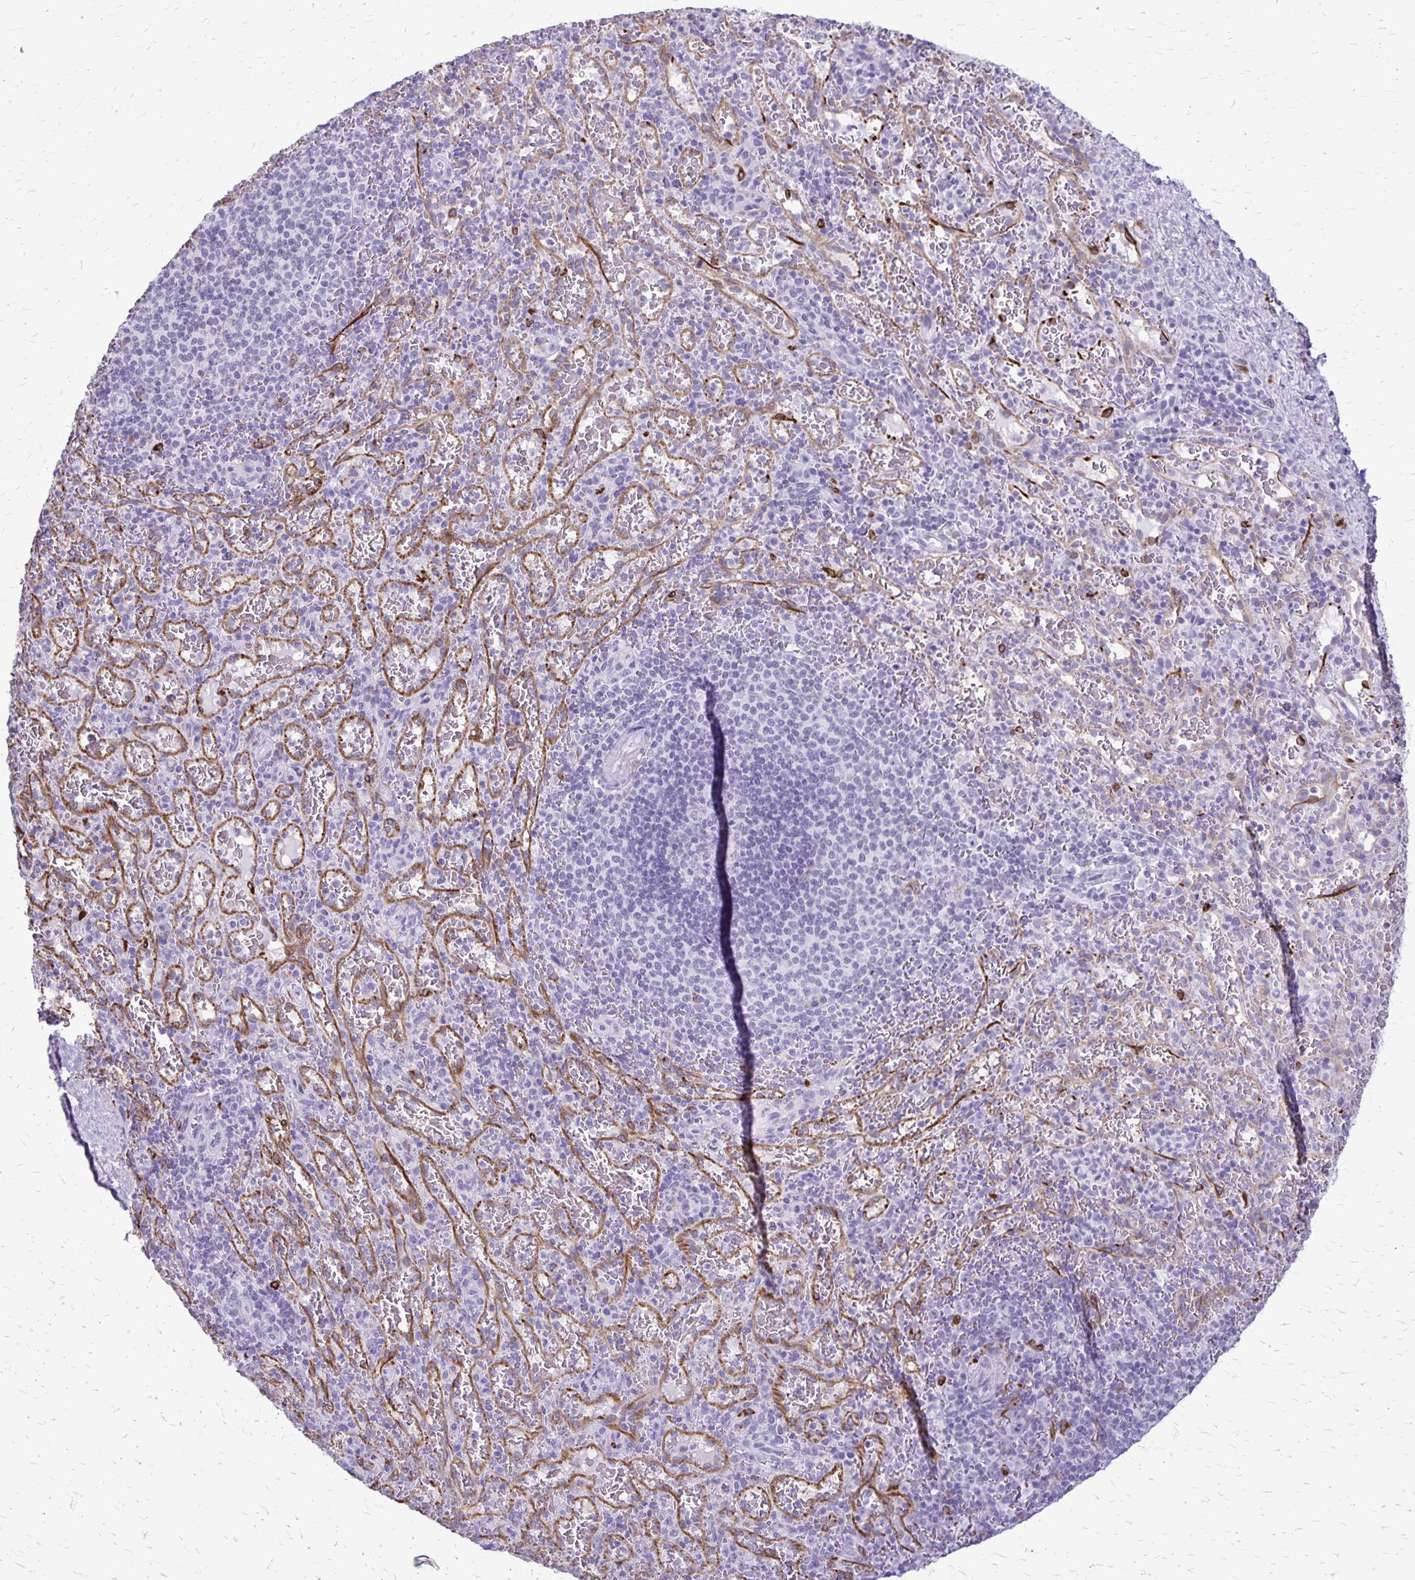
{"staining": {"intensity": "negative", "quantity": "none", "location": "none"}, "tissue": "spleen", "cell_type": "Cells in red pulp", "image_type": "normal", "snomed": [{"axis": "morphology", "description": "Normal tissue, NOS"}, {"axis": "topography", "description": "Spleen"}], "caption": "Immunohistochemistry photomicrograph of unremarkable spleen: human spleen stained with DAB reveals no significant protein staining in cells in red pulp. (DAB immunohistochemistry (IHC) visualized using brightfield microscopy, high magnification).", "gene": "RTN1", "patient": {"sex": "male", "age": 57}}